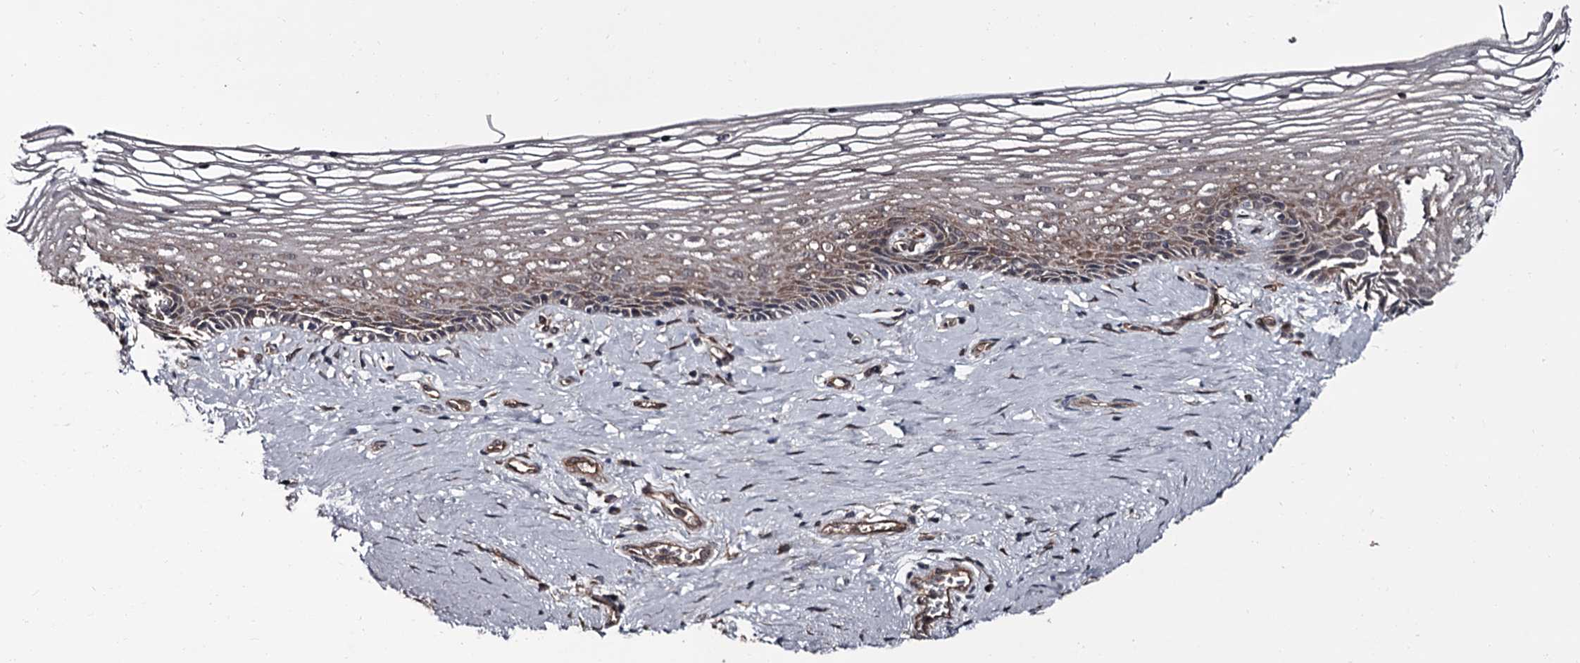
{"staining": {"intensity": "weak", "quantity": "25%-75%", "location": "cytoplasmic/membranous"}, "tissue": "vagina", "cell_type": "Squamous epithelial cells", "image_type": "normal", "snomed": [{"axis": "morphology", "description": "Normal tissue, NOS"}, {"axis": "topography", "description": "Vagina"}], "caption": "This is an image of immunohistochemistry staining of unremarkable vagina, which shows weak expression in the cytoplasmic/membranous of squamous epithelial cells.", "gene": "CDC42EP2", "patient": {"sex": "female", "age": 46}}